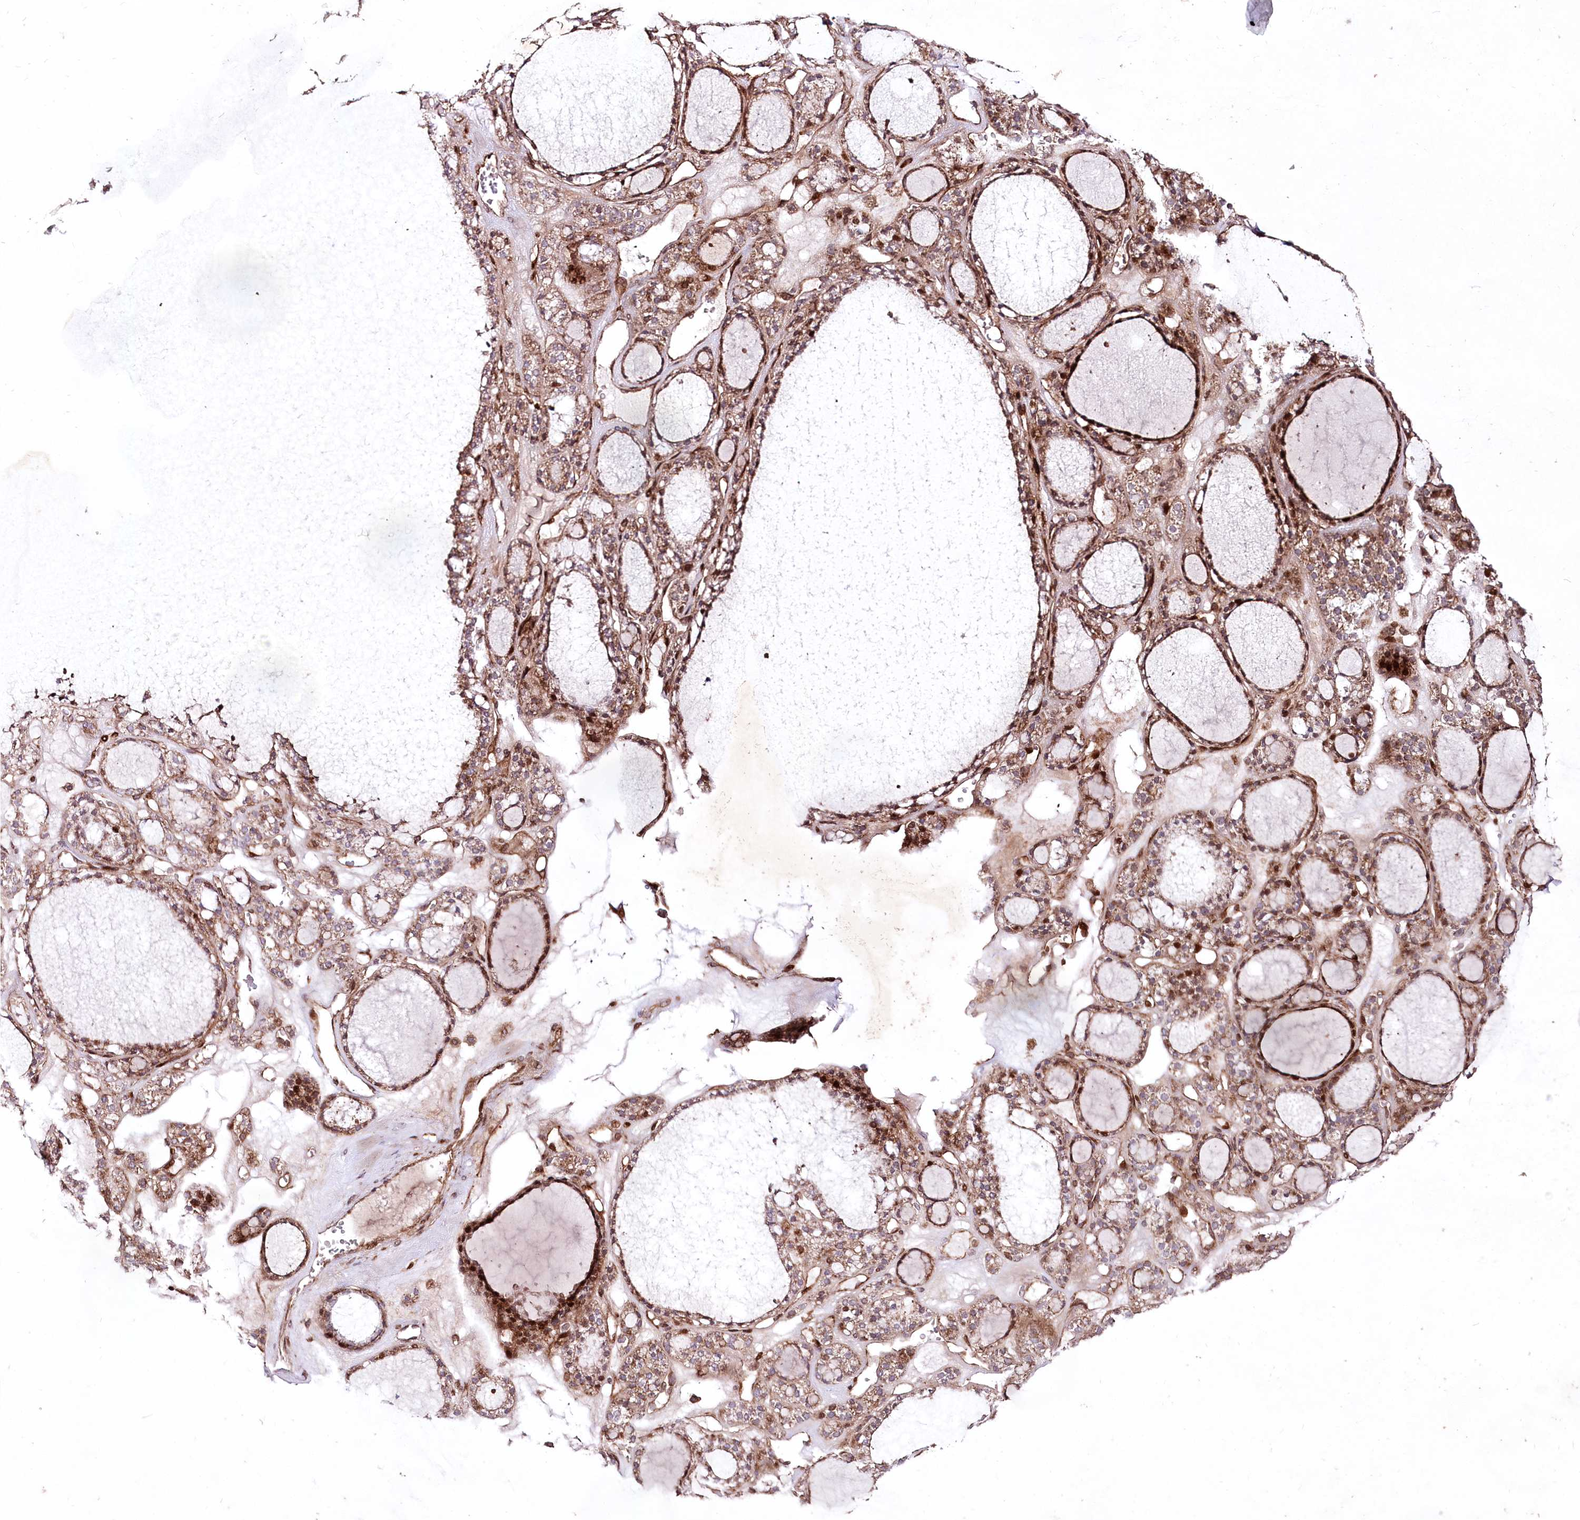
{"staining": {"intensity": "moderate", "quantity": ">75%", "location": "cytoplasmic/membranous,nuclear"}, "tissue": "thyroid gland", "cell_type": "Glandular cells", "image_type": "normal", "snomed": [{"axis": "morphology", "description": "Normal tissue, NOS"}, {"axis": "topography", "description": "Thyroid gland"}], "caption": "Immunohistochemical staining of benign human thyroid gland demonstrates moderate cytoplasmic/membranous,nuclear protein staining in approximately >75% of glandular cells.", "gene": "PSTK", "patient": {"sex": "female", "age": 28}}